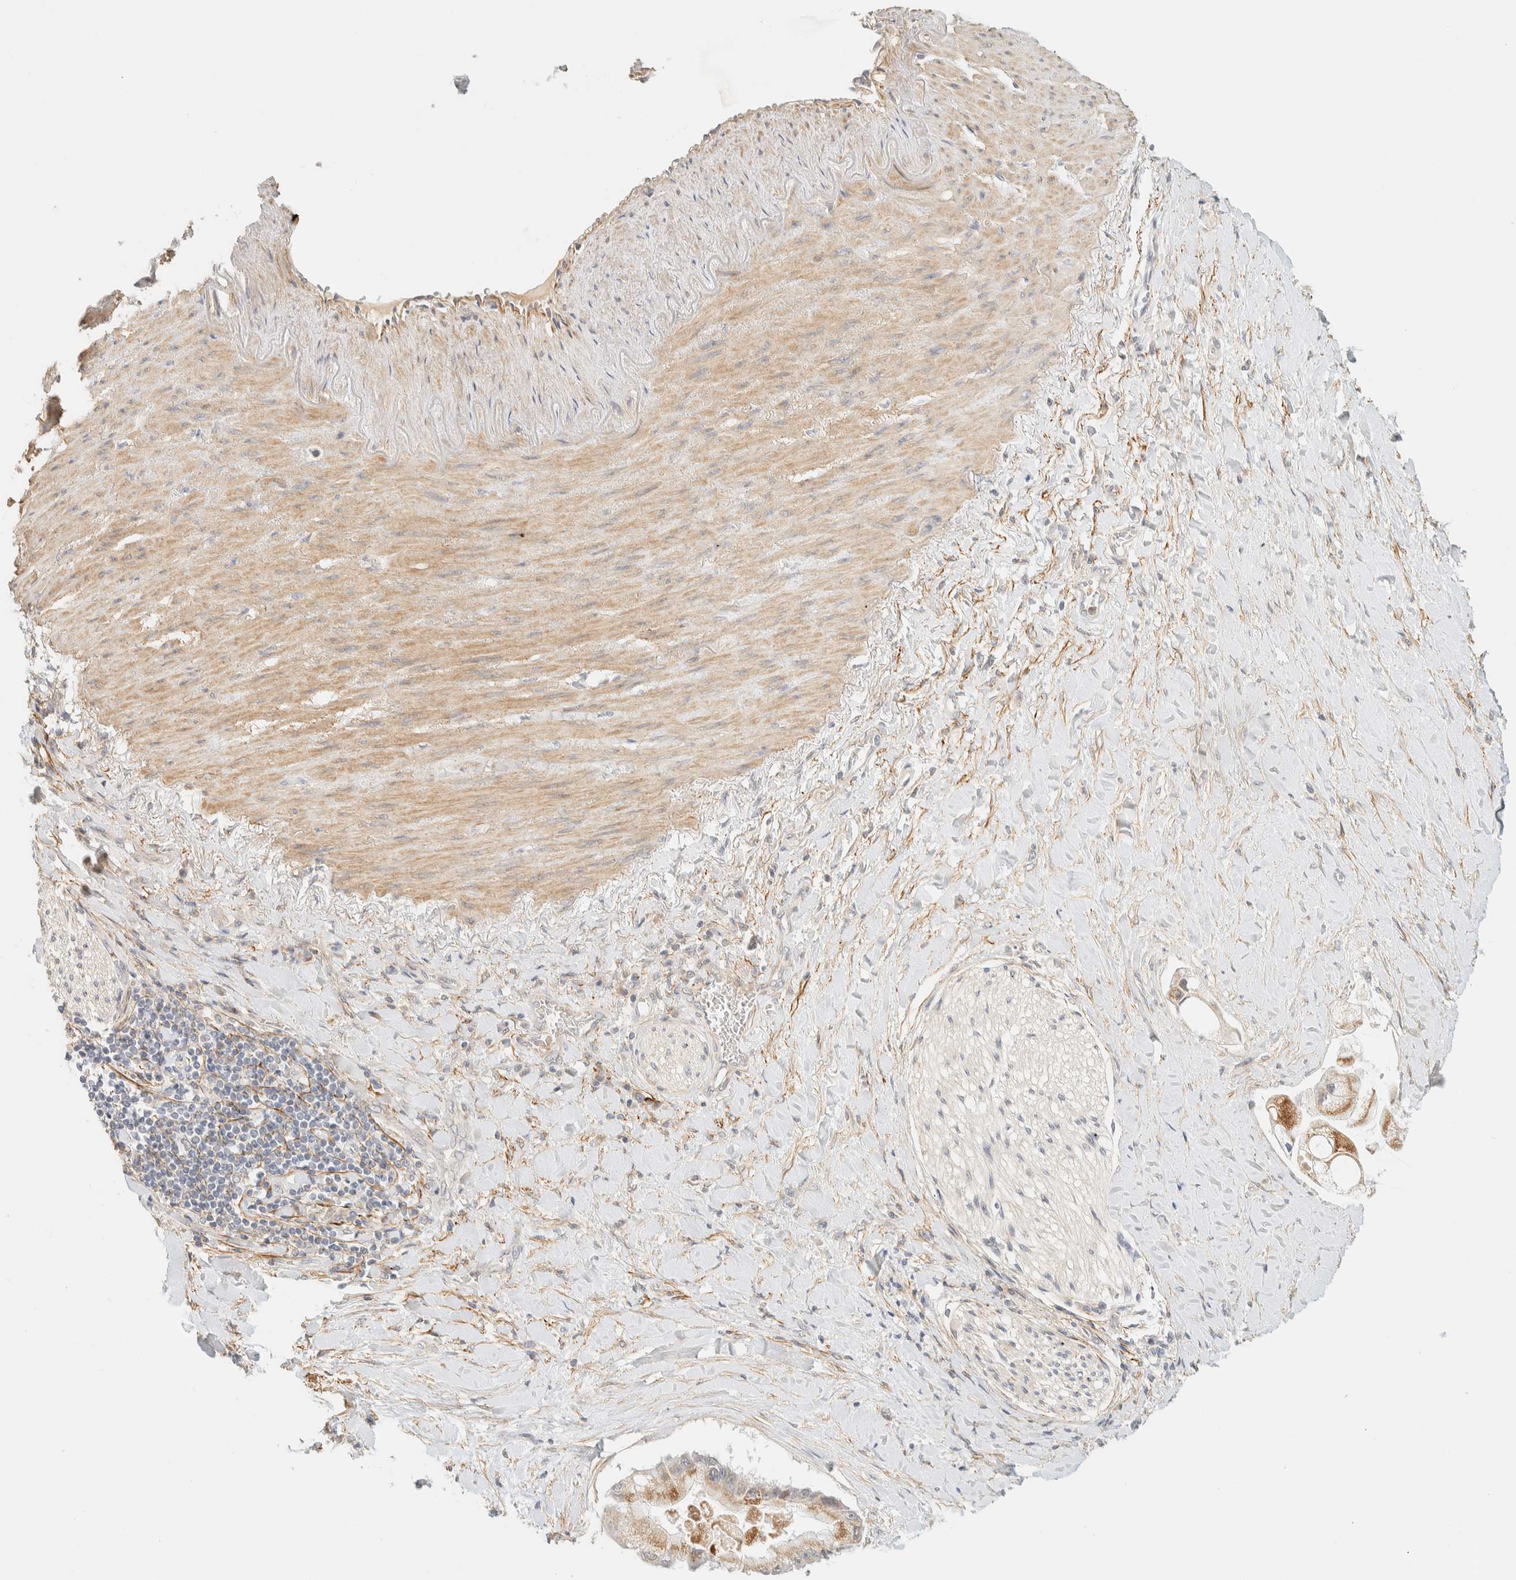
{"staining": {"intensity": "strong", "quantity": ">75%", "location": "cytoplasmic/membranous"}, "tissue": "liver cancer", "cell_type": "Tumor cells", "image_type": "cancer", "snomed": [{"axis": "morphology", "description": "Cholangiocarcinoma"}, {"axis": "topography", "description": "Liver"}], "caption": "Immunohistochemical staining of liver cancer (cholangiocarcinoma) shows high levels of strong cytoplasmic/membranous positivity in about >75% of tumor cells.", "gene": "TNK1", "patient": {"sex": "male", "age": 50}}